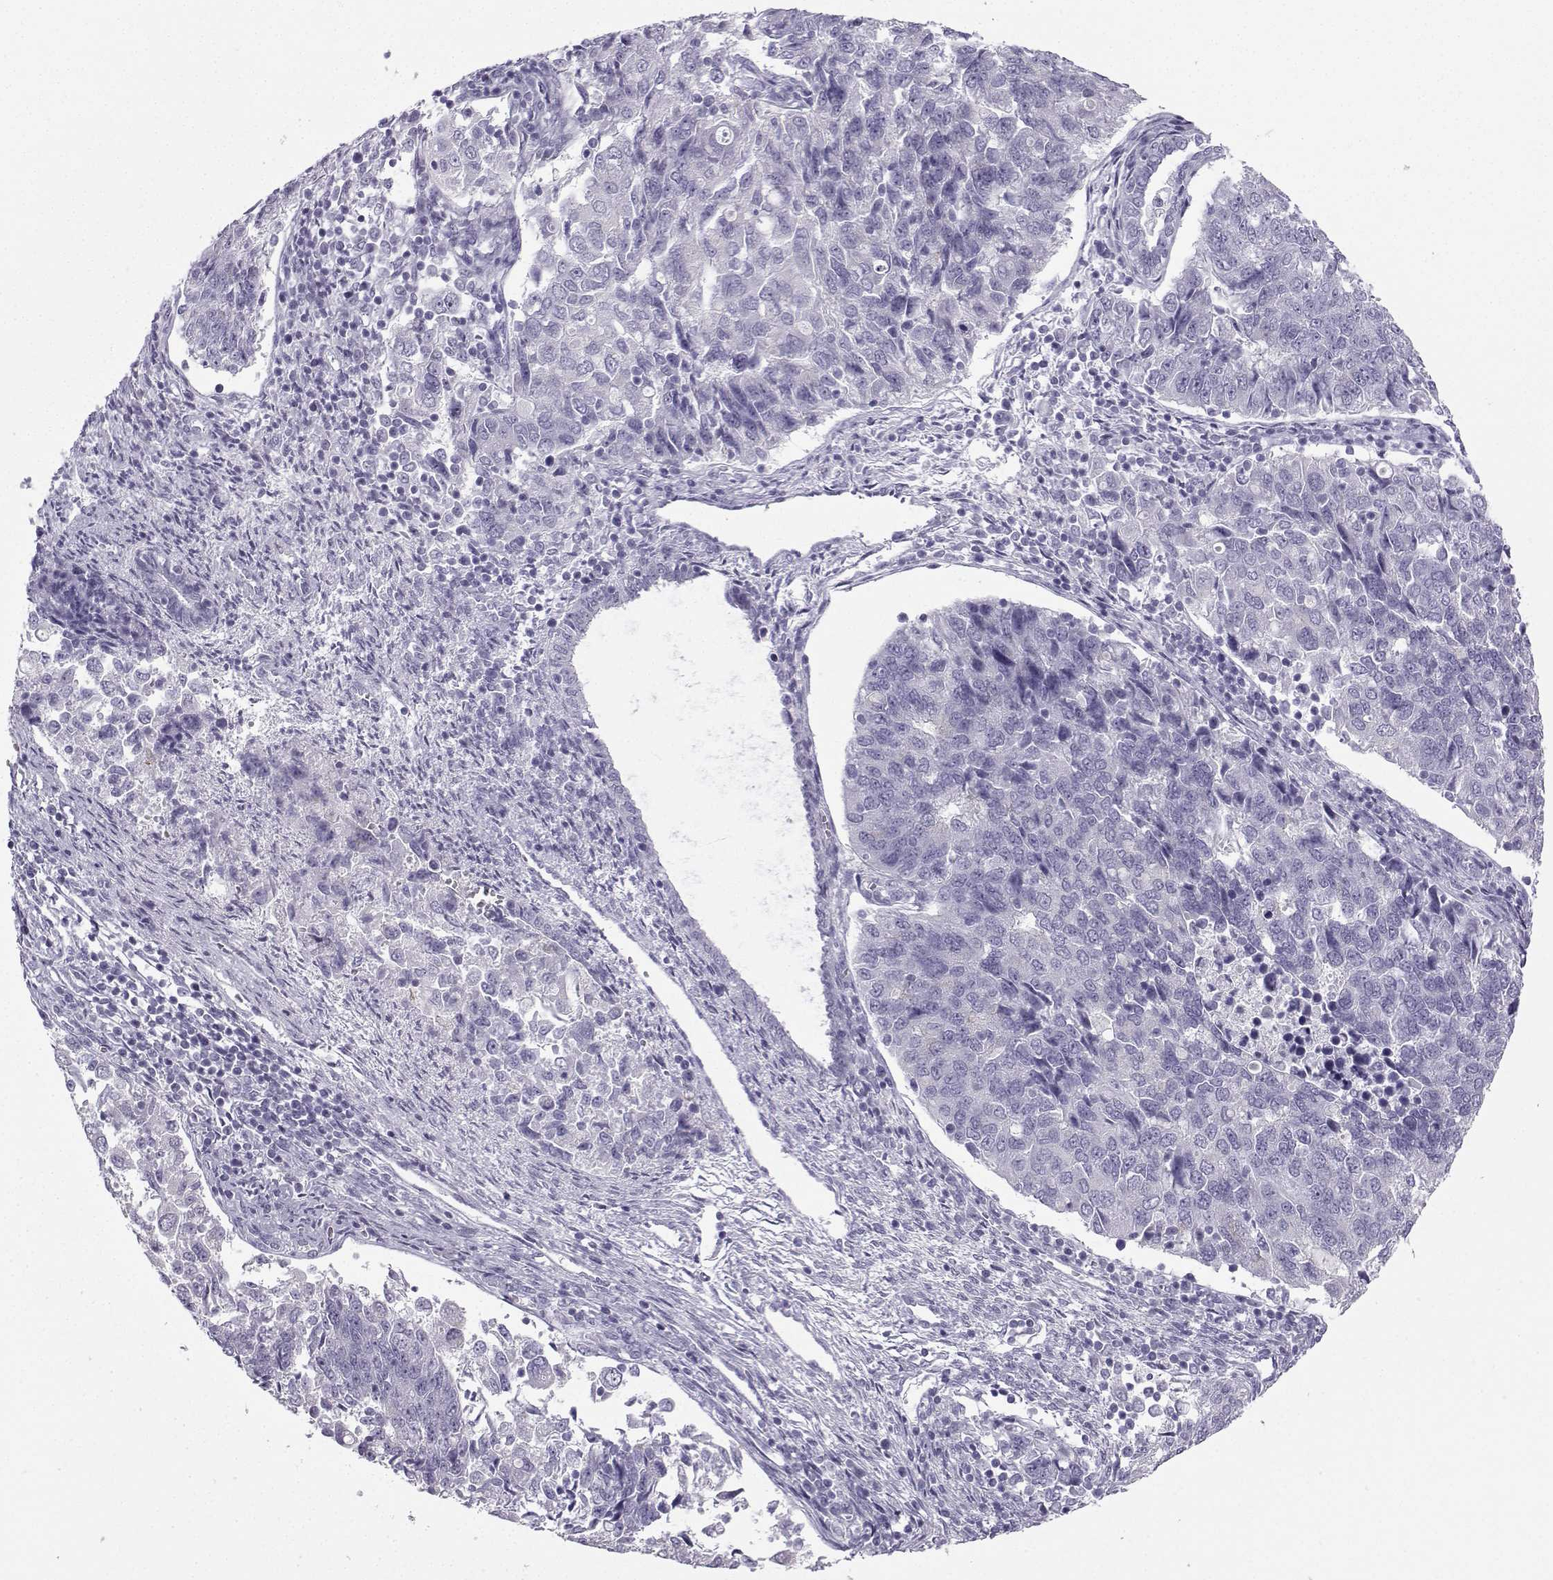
{"staining": {"intensity": "negative", "quantity": "none", "location": "none"}, "tissue": "endometrial cancer", "cell_type": "Tumor cells", "image_type": "cancer", "snomed": [{"axis": "morphology", "description": "Adenocarcinoma, NOS"}, {"axis": "topography", "description": "Endometrium"}], "caption": "A histopathology image of human endometrial adenocarcinoma is negative for staining in tumor cells. Brightfield microscopy of IHC stained with DAB (brown) and hematoxylin (blue), captured at high magnification.", "gene": "ZBTB8B", "patient": {"sex": "female", "age": 43}}